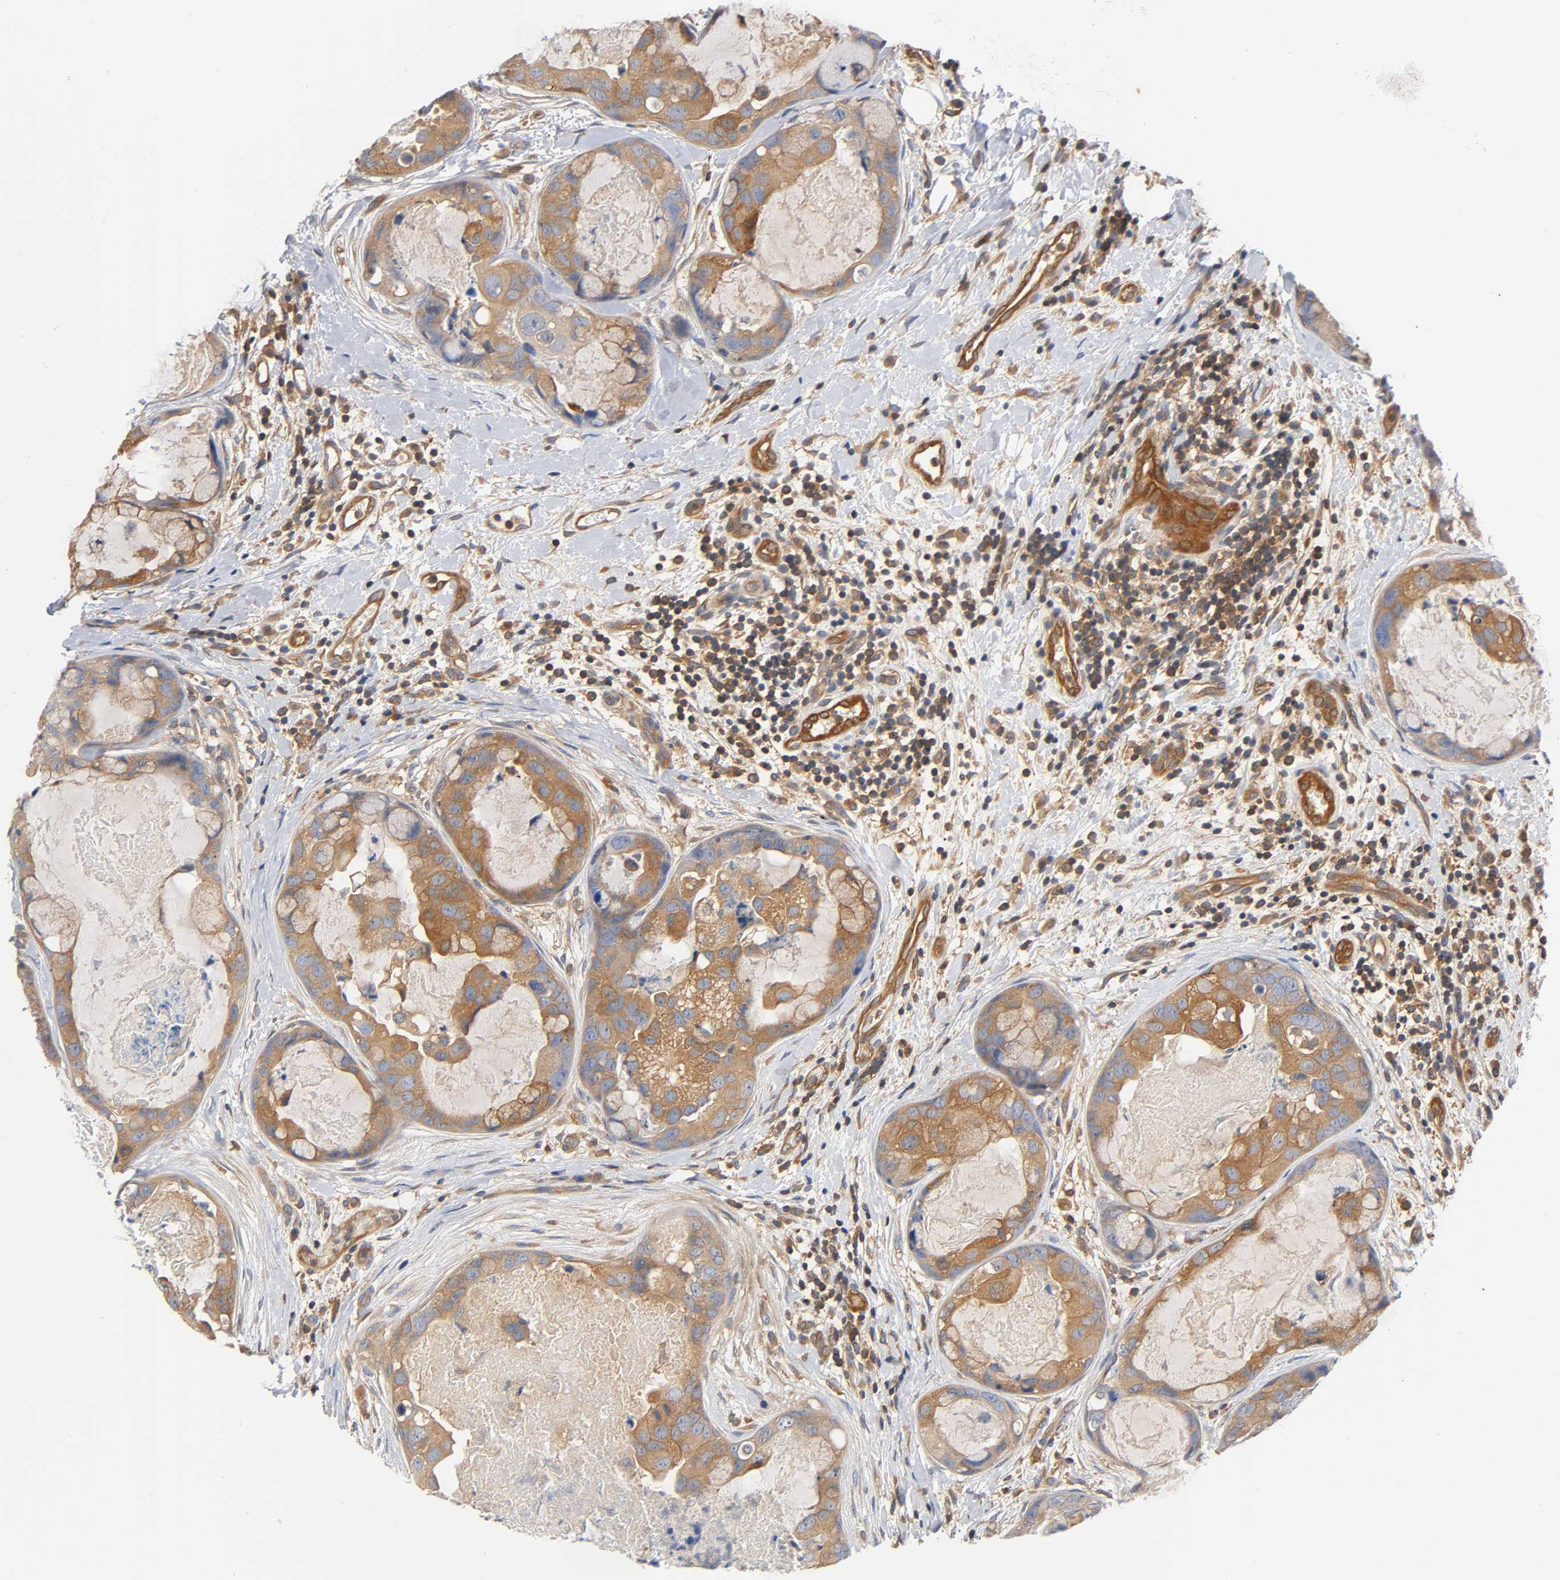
{"staining": {"intensity": "moderate", "quantity": ">75%", "location": "cytoplasmic/membranous"}, "tissue": "breast cancer", "cell_type": "Tumor cells", "image_type": "cancer", "snomed": [{"axis": "morphology", "description": "Duct carcinoma"}, {"axis": "topography", "description": "Breast"}], "caption": "High-magnification brightfield microscopy of breast invasive ductal carcinoma stained with DAB (3,3'-diaminobenzidine) (brown) and counterstained with hematoxylin (blue). tumor cells exhibit moderate cytoplasmic/membranous expression is appreciated in about>75% of cells. Using DAB (brown) and hematoxylin (blue) stains, captured at high magnification using brightfield microscopy.", "gene": "PRKAB1", "patient": {"sex": "female", "age": 40}}